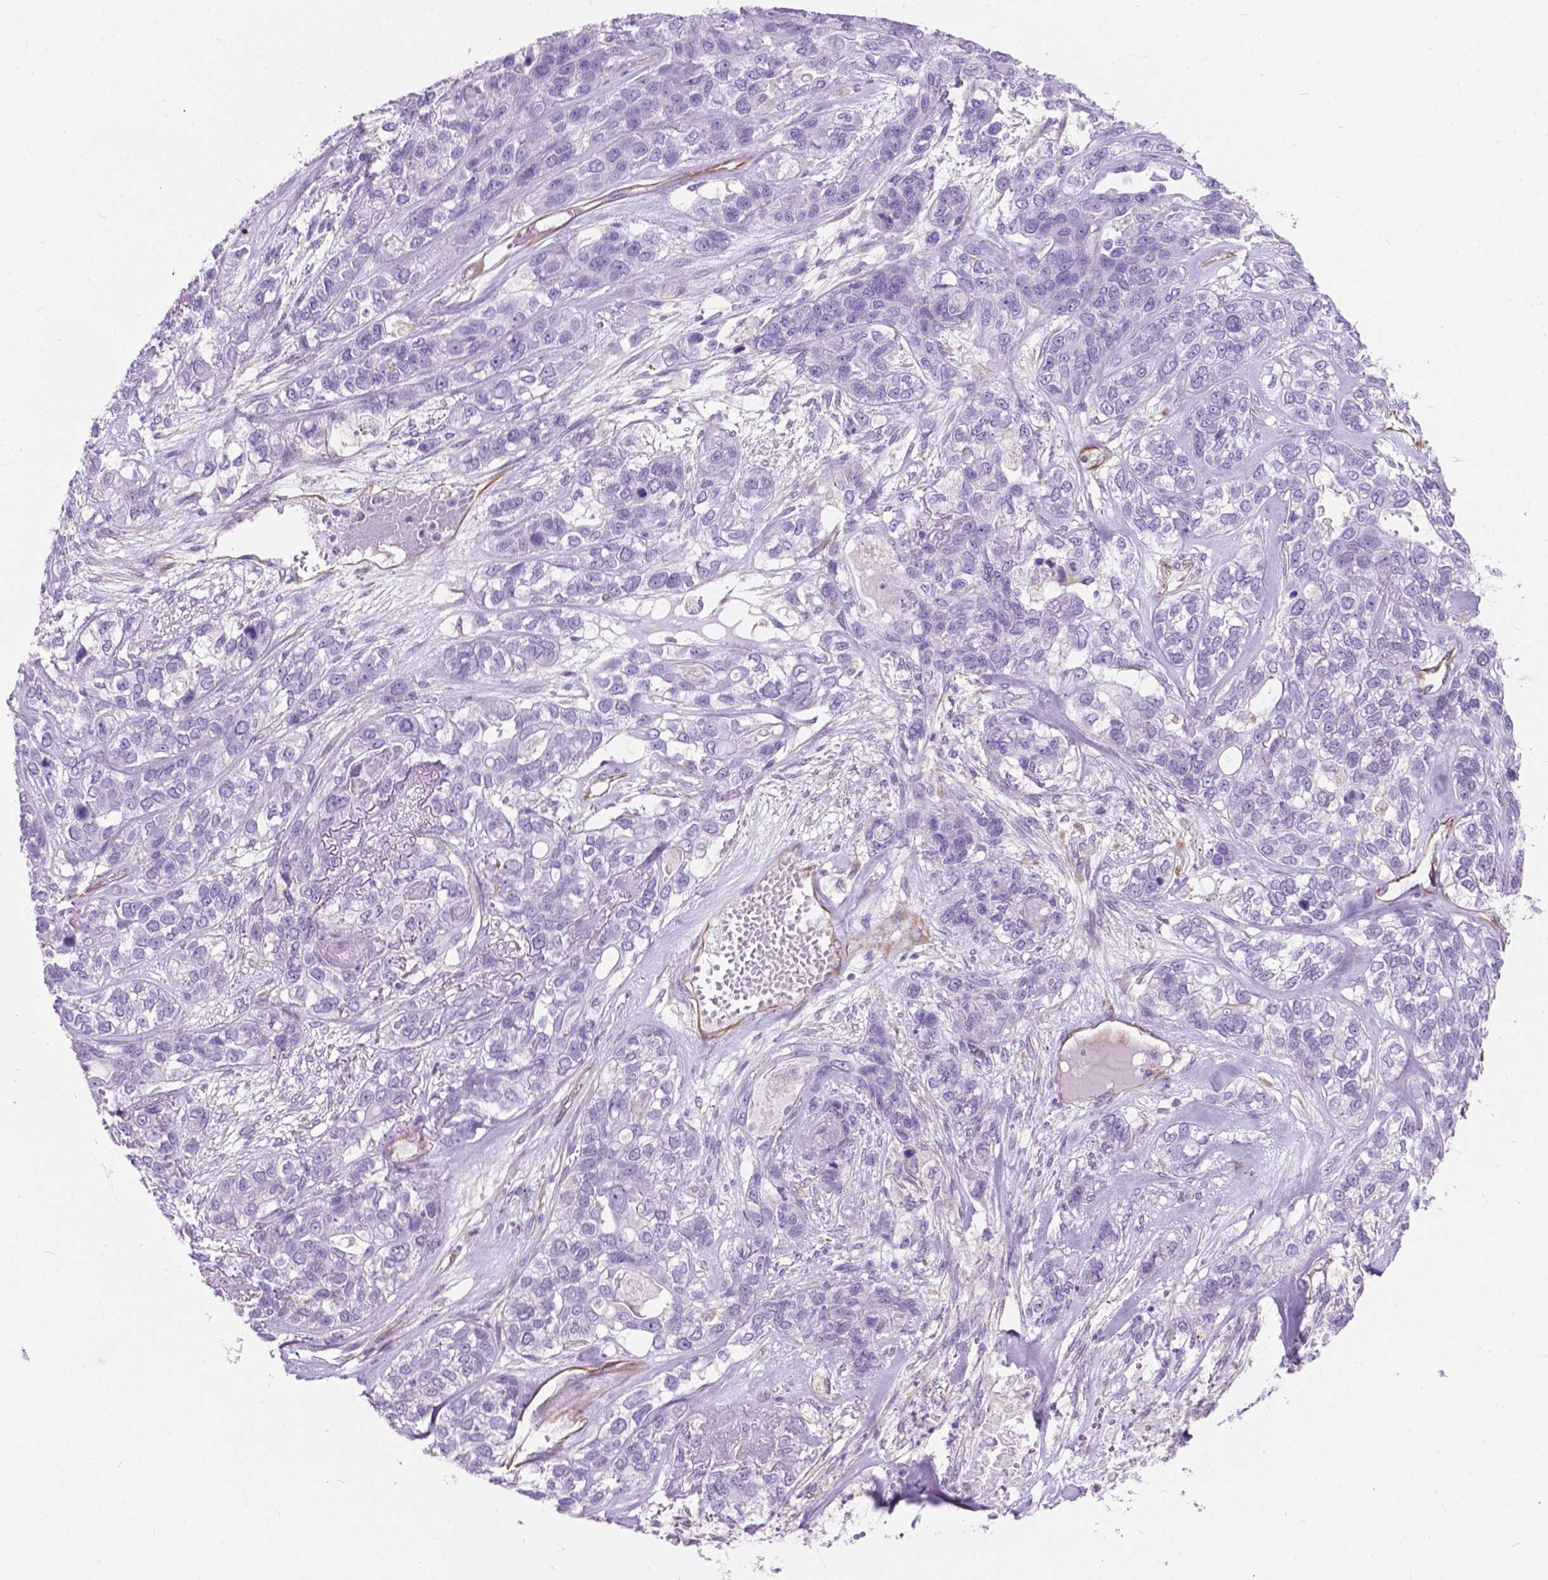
{"staining": {"intensity": "negative", "quantity": "none", "location": "none"}, "tissue": "lung cancer", "cell_type": "Tumor cells", "image_type": "cancer", "snomed": [{"axis": "morphology", "description": "Squamous cell carcinoma, NOS"}, {"axis": "topography", "description": "Lung"}], "caption": "IHC micrograph of lung squamous cell carcinoma stained for a protein (brown), which shows no positivity in tumor cells. (DAB (3,3'-diaminobenzidine) immunohistochemistry (IHC), high magnification).", "gene": "AMOT", "patient": {"sex": "female", "age": 70}}